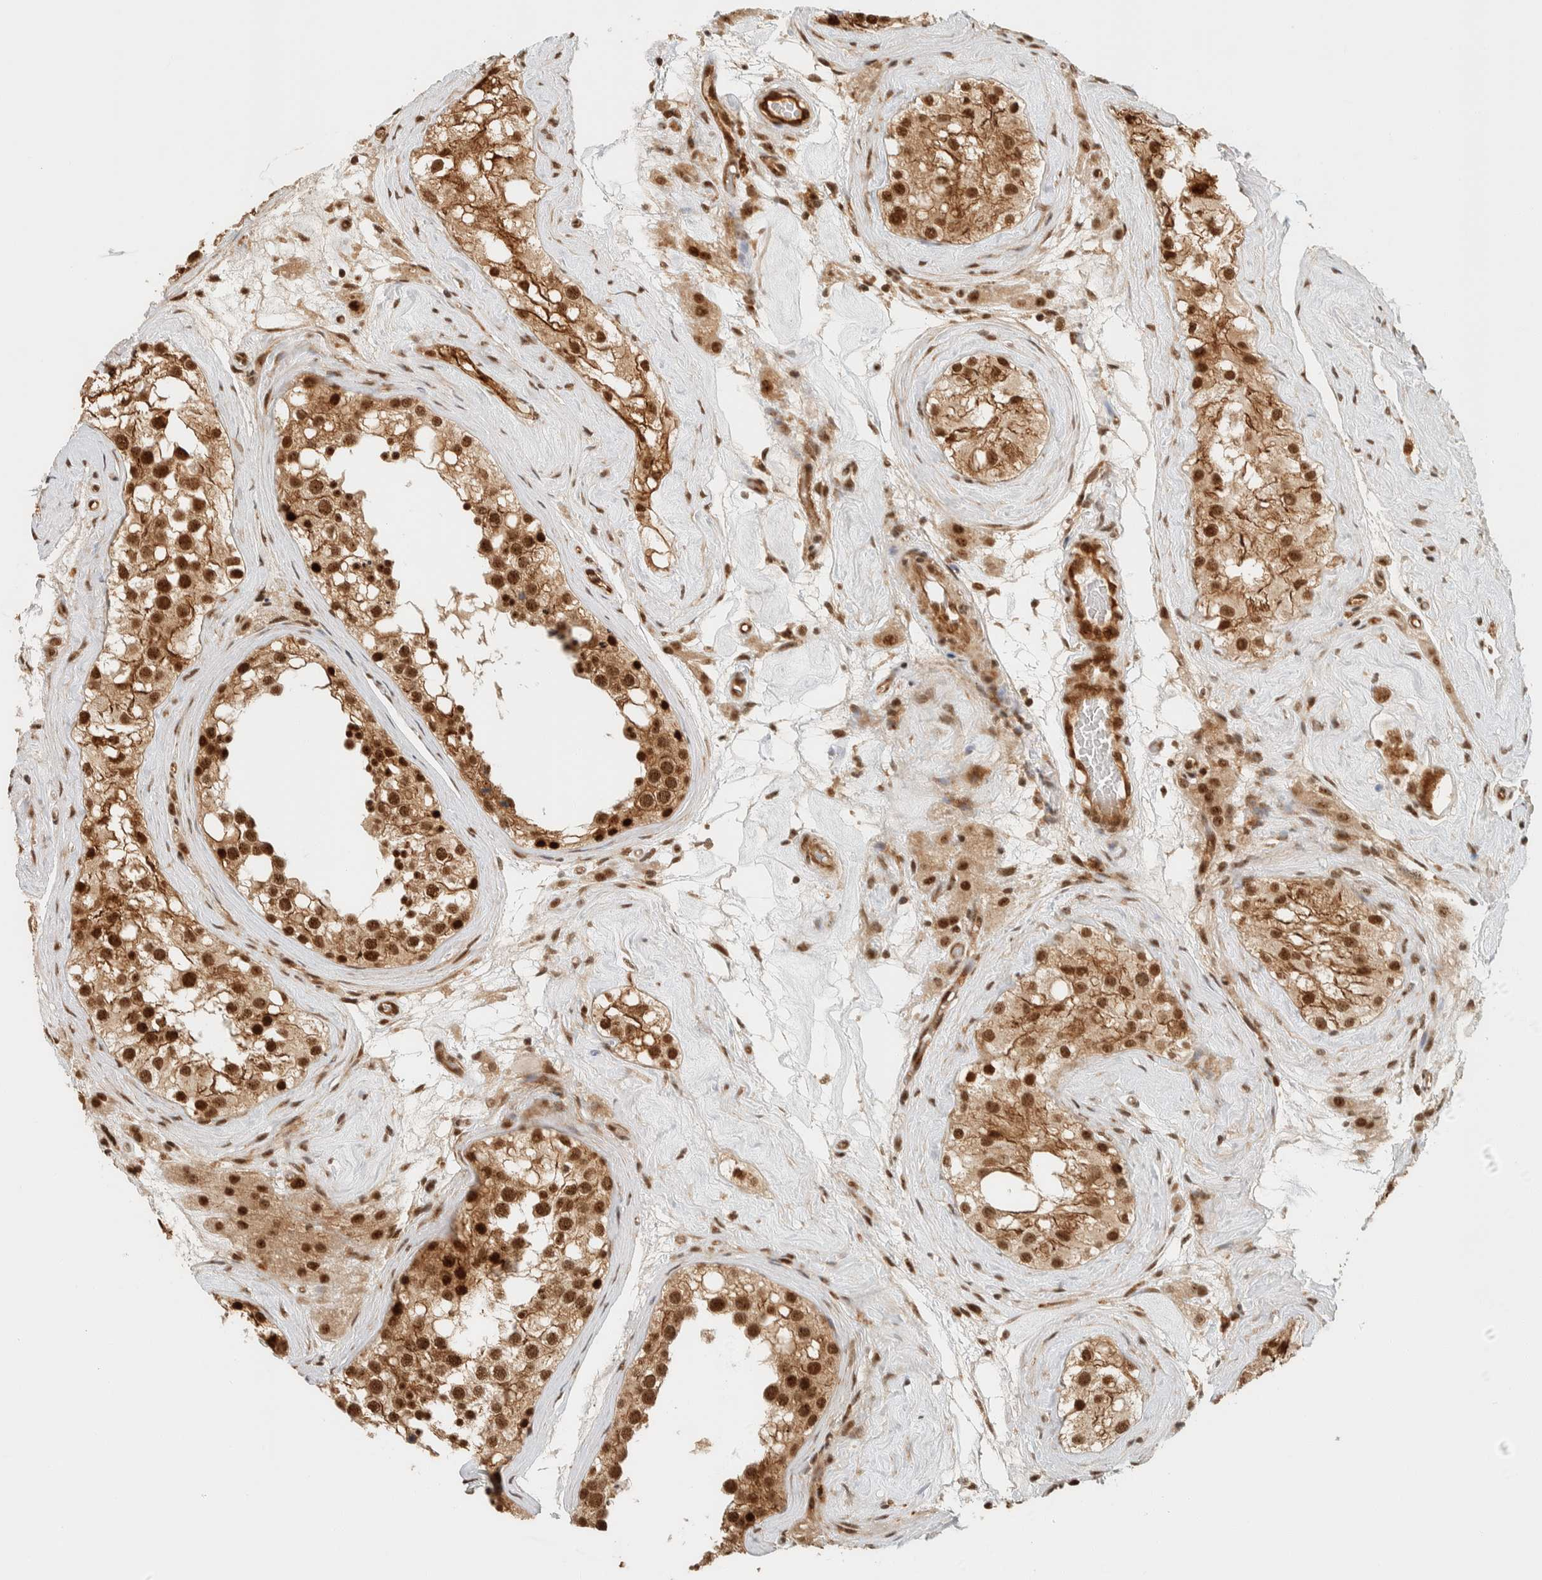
{"staining": {"intensity": "strong", "quantity": ">75%", "location": "cytoplasmic/membranous,nuclear"}, "tissue": "testis", "cell_type": "Cells in seminiferous ducts", "image_type": "normal", "snomed": [{"axis": "morphology", "description": "Normal tissue, NOS"}, {"axis": "morphology", "description": "Seminoma, NOS"}, {"axis": "topography", "description": "Testis"}], "caption": "Immunohistochemical staining of normal testis displays high levels of strong cytoplasmic/membranous,nuclear expression in about >75% of cells in seminiferous ducts.", "gene": "SIK1", "patient": {"sex": "male", "age": 71}}